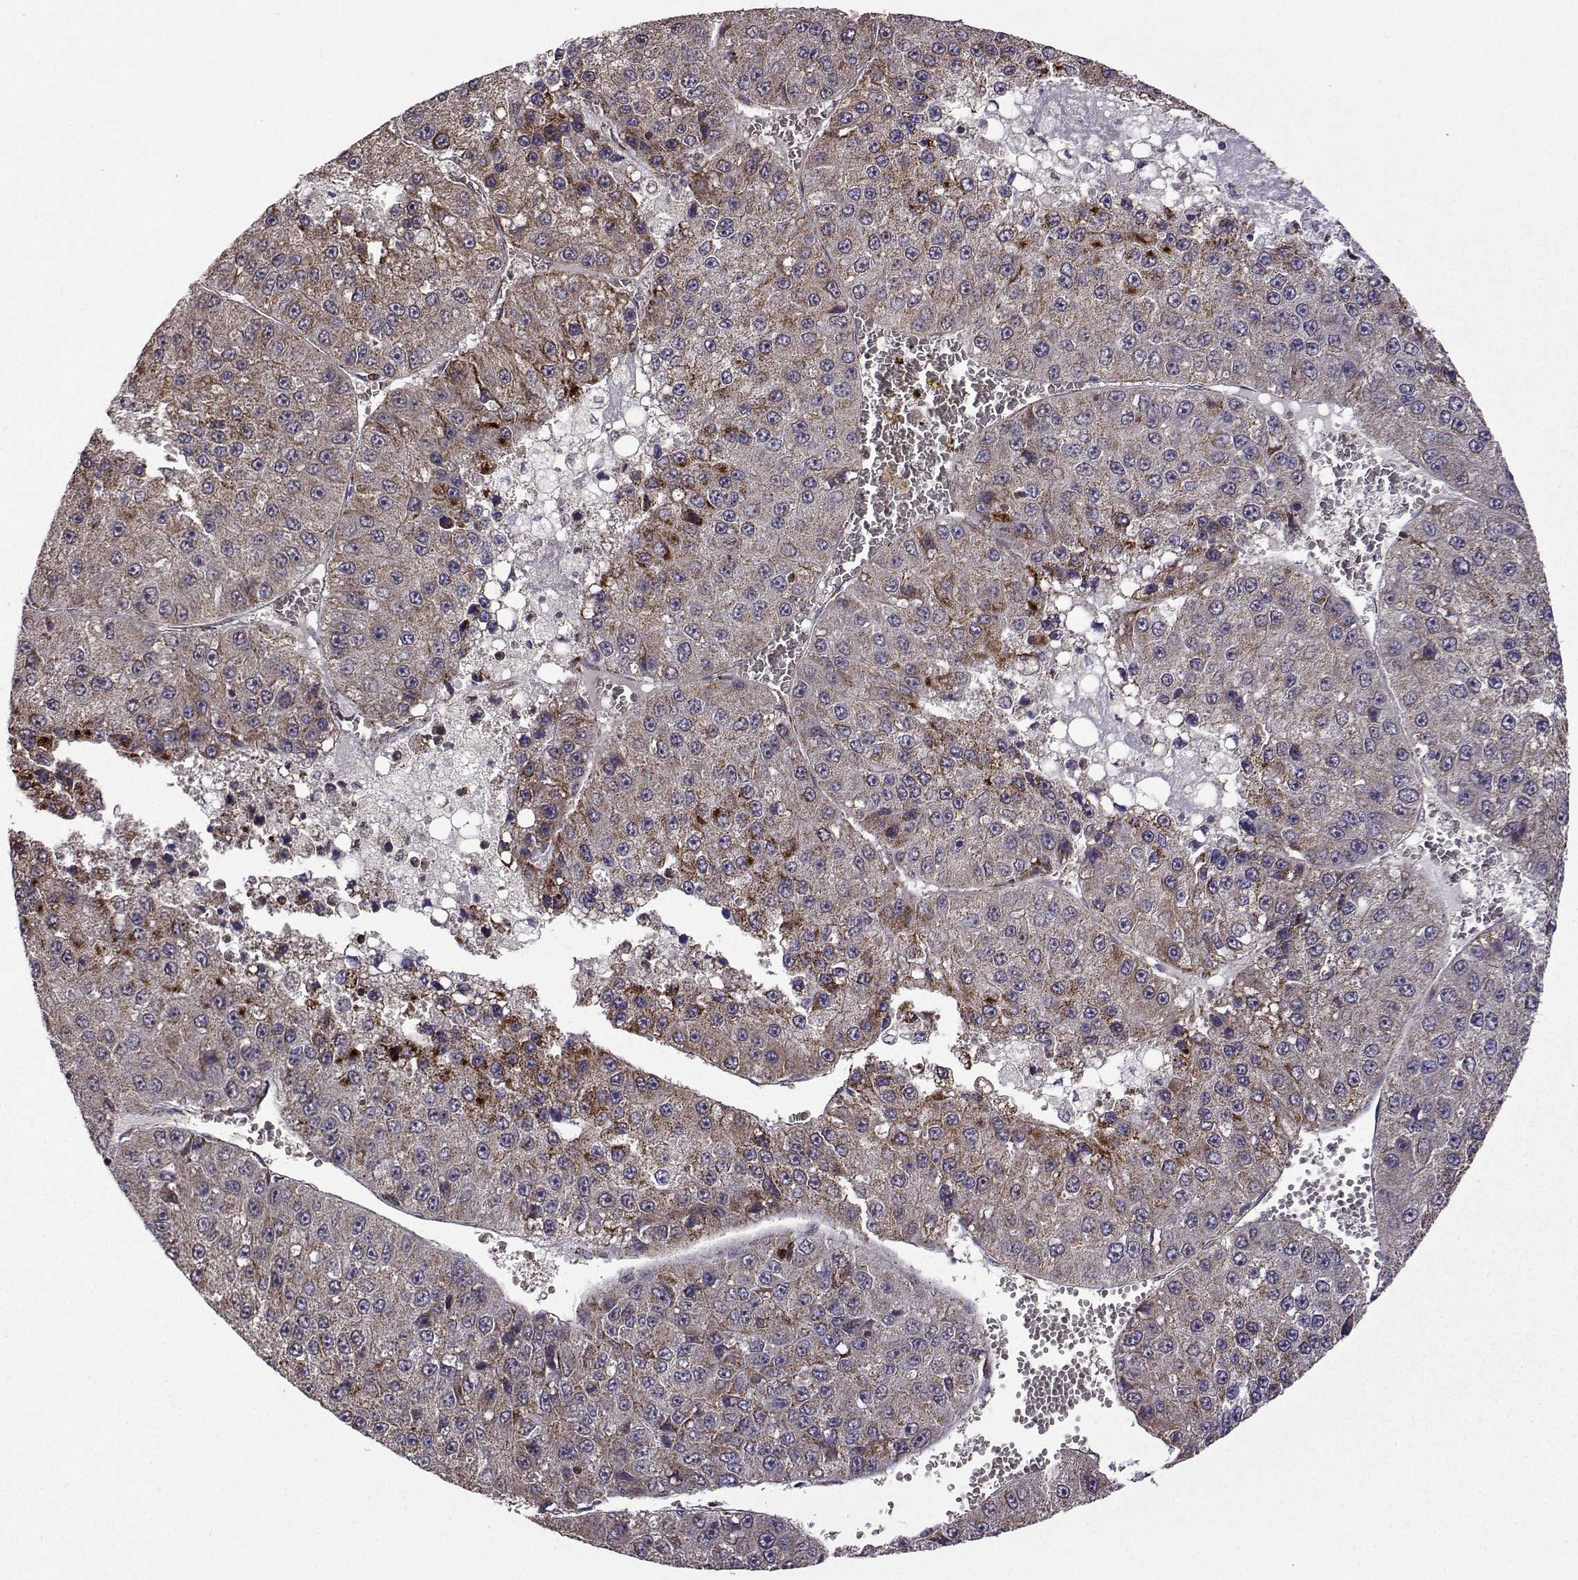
{"staining": {"intensity": "moderate", "quantity": "<25%", "location": "cytoplasmic/membranous"}, "tissue": "liver cancer", "cell_type": "Tumor cells", "image_type": "cancer", "snomed": [{"axis": "morphology", "description": "Carcinoma, Hepatocellular, NOS"}, {"axis": "topography", "description": "Liver"}], "caption": "IHC micrograph of neoplastic tissue: human liver cancer stained using immunohistochemistry displays low levels of moderate protein expression localized specifically in the cytoplasmic/membranous of tumor cells, appearing as a cytoplasmic/membranous brown color.", "gene": "TAB2", "patient": {"sex": "female", "age": 73}}